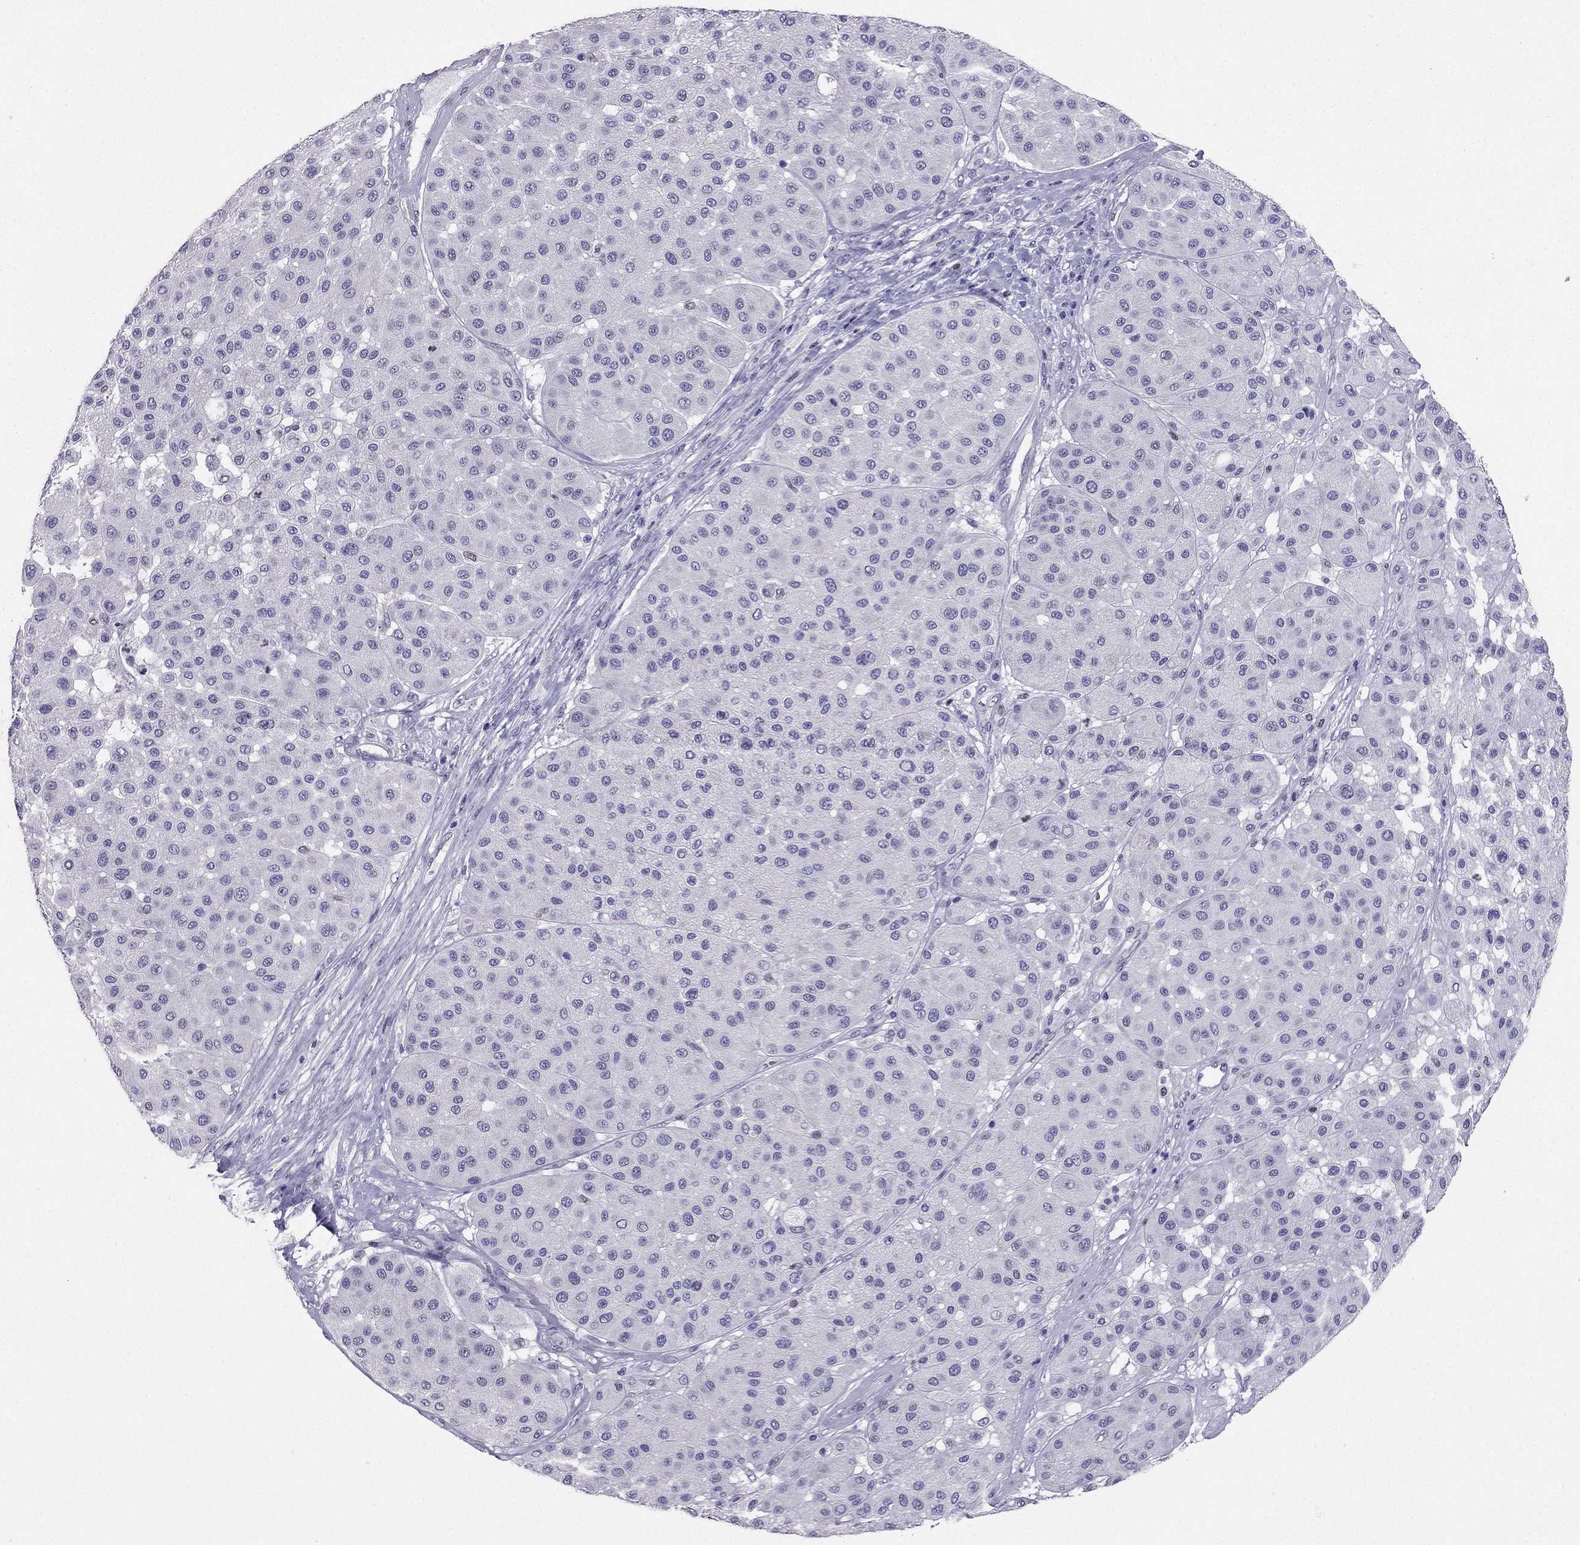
{"staining": {"intensity": "negative", "quantity": "none", "location": "none"}, "tissue": "melanoma", "cell_type": "Tumor cells", "image_type": "cancer", "snomed": [{"axis": "morphology", "description": "Malignant melanoma, Metastatic site"}, {"axis": "topography", "description": "Smooth muscle"}], "caption": "Human melanoma stained for a protein using immunohistochemistry (IHC) exhibits no expression in tumor cells.", "gene": "ARID3A", "patient": {"sex": "male", "age": 41}}